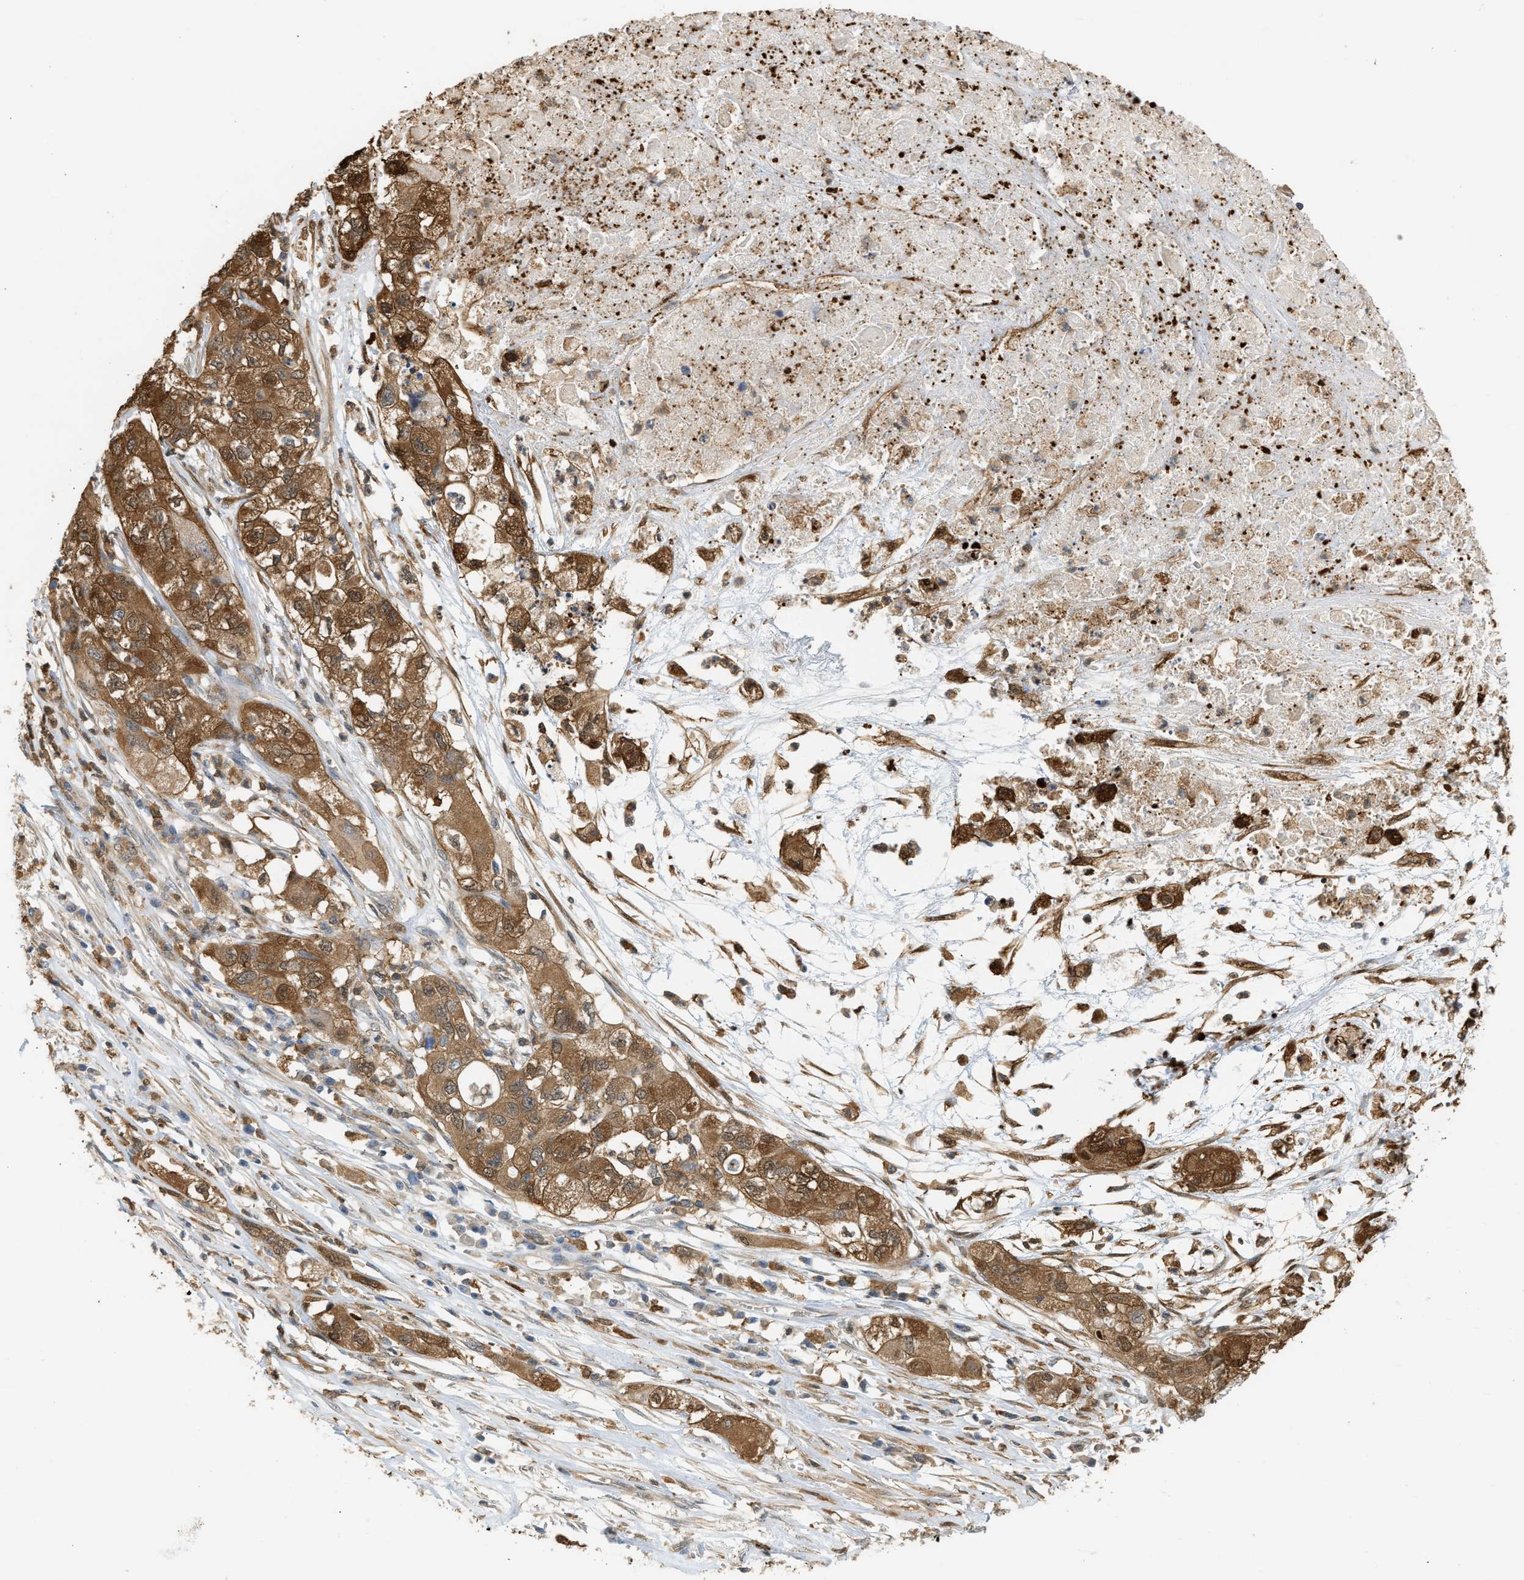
{"staining": {"intensity": "moderate", "quantity": ">75%", "location": "cytoplasmic/membranous"}, "tissue": "pancreatic cancer", "cell_type": "Tumor cells", "image_type": "cancer", "snomed": [{"axis": "morphology", "description": "Adenocarcinoma, NOS"}, {"axis": "topography", "description": "Pancreas"}], "caption": "Protein staining shows moderate cytoplasmic/membranous staining in approximately >75% of tumor cells in pancreatic cancer (adenocarcinoma).", "gene": "ENO1", "patient": {"sex": "female", "age": 78}}